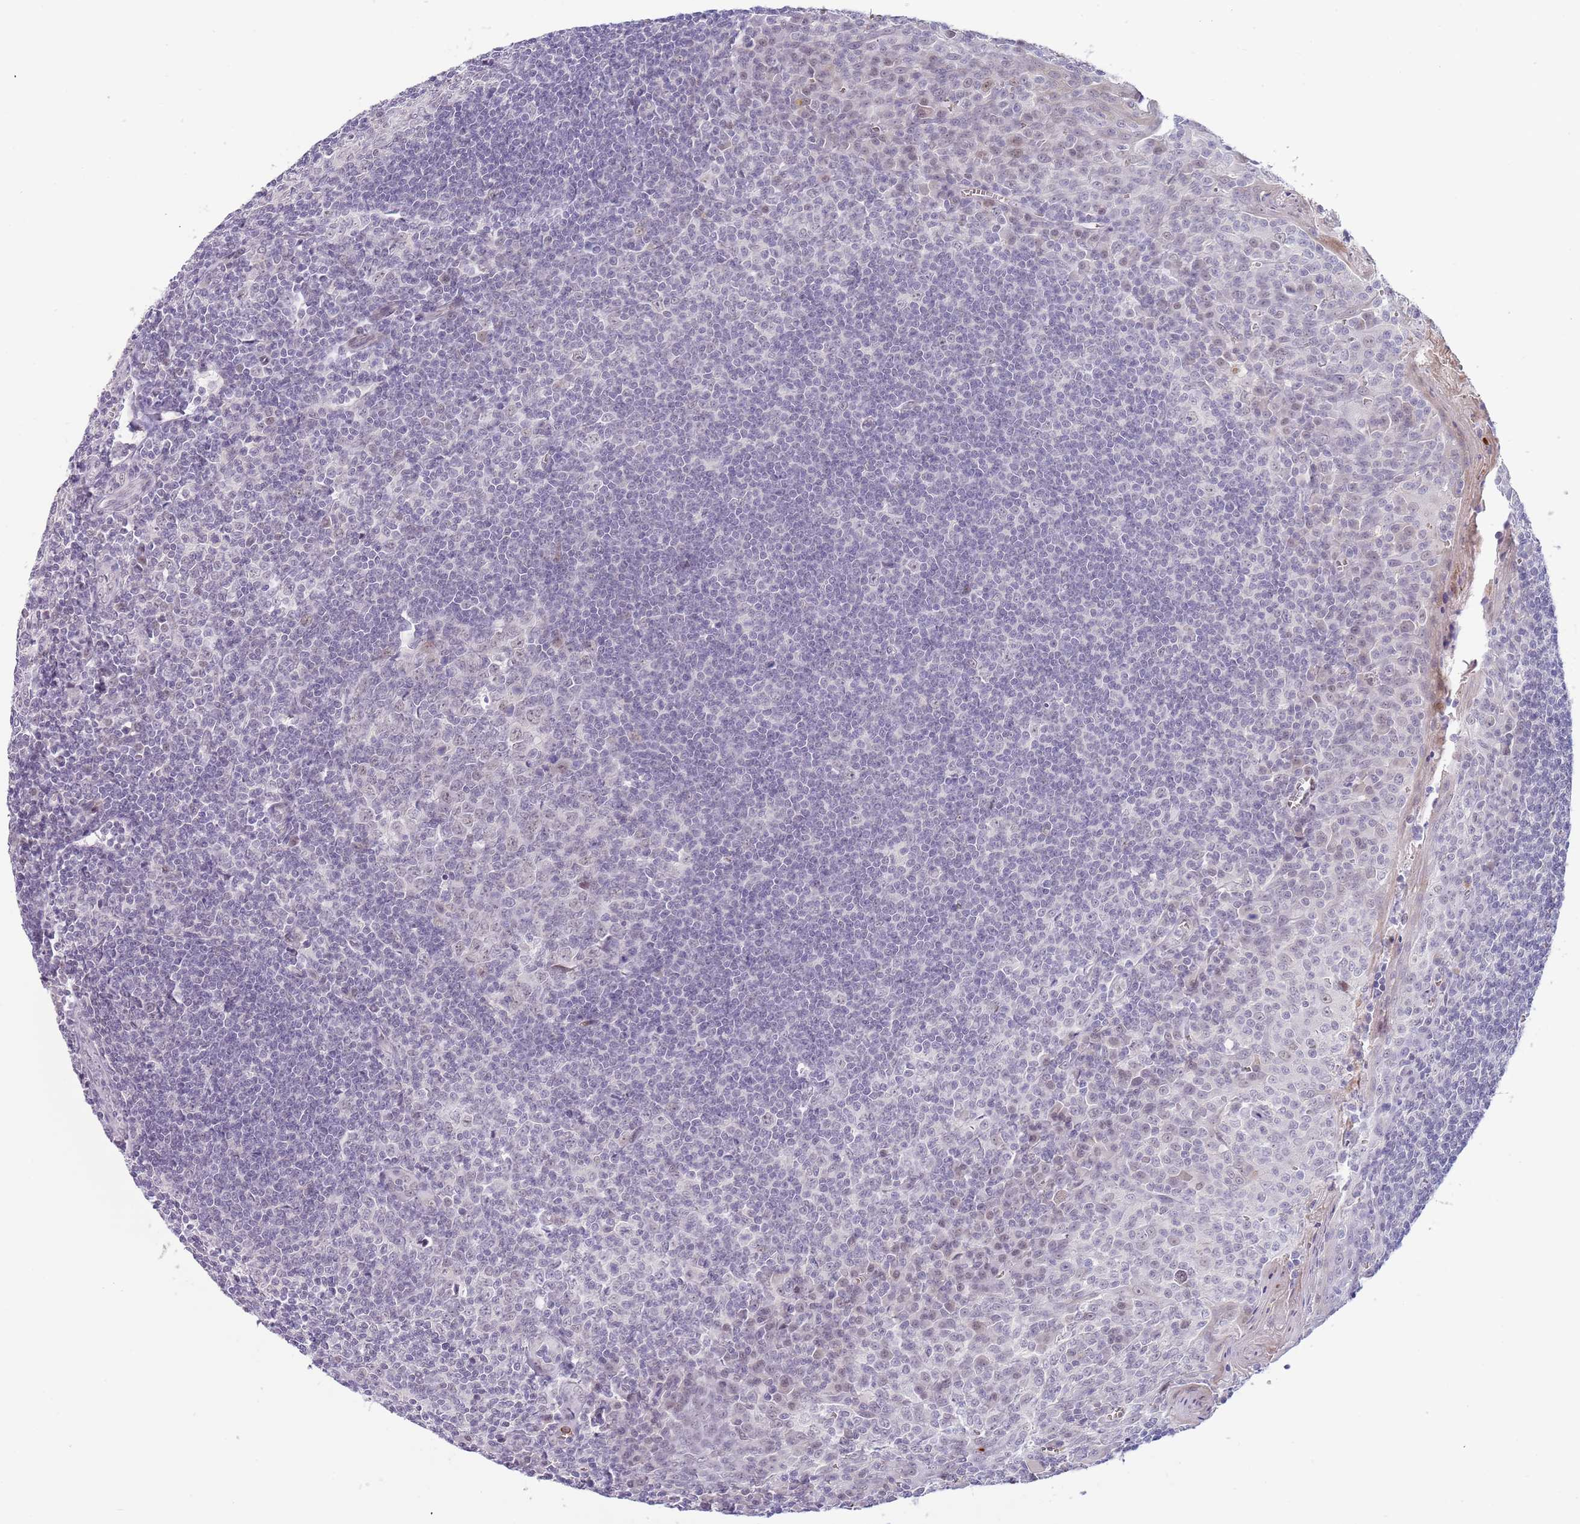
{"staining": {"intensity": "weak", "quantity": "25%-75%", "location": "nuclear"}, "tissue": "tonsil", "cell_type": "Germinal center cells", "image_type": "normal", "snomed": [{"axis": "morphology", "description": "Normal tissue, NOS"}, {"axis": "topography", "description": "Tonsil"}], "caption": "Benign tonsil displays weak nuclear expression in about 25%-75% of germinal center cells.", "gene": "LYPD6B", "patient": {"sex": "male", "age": 27}}